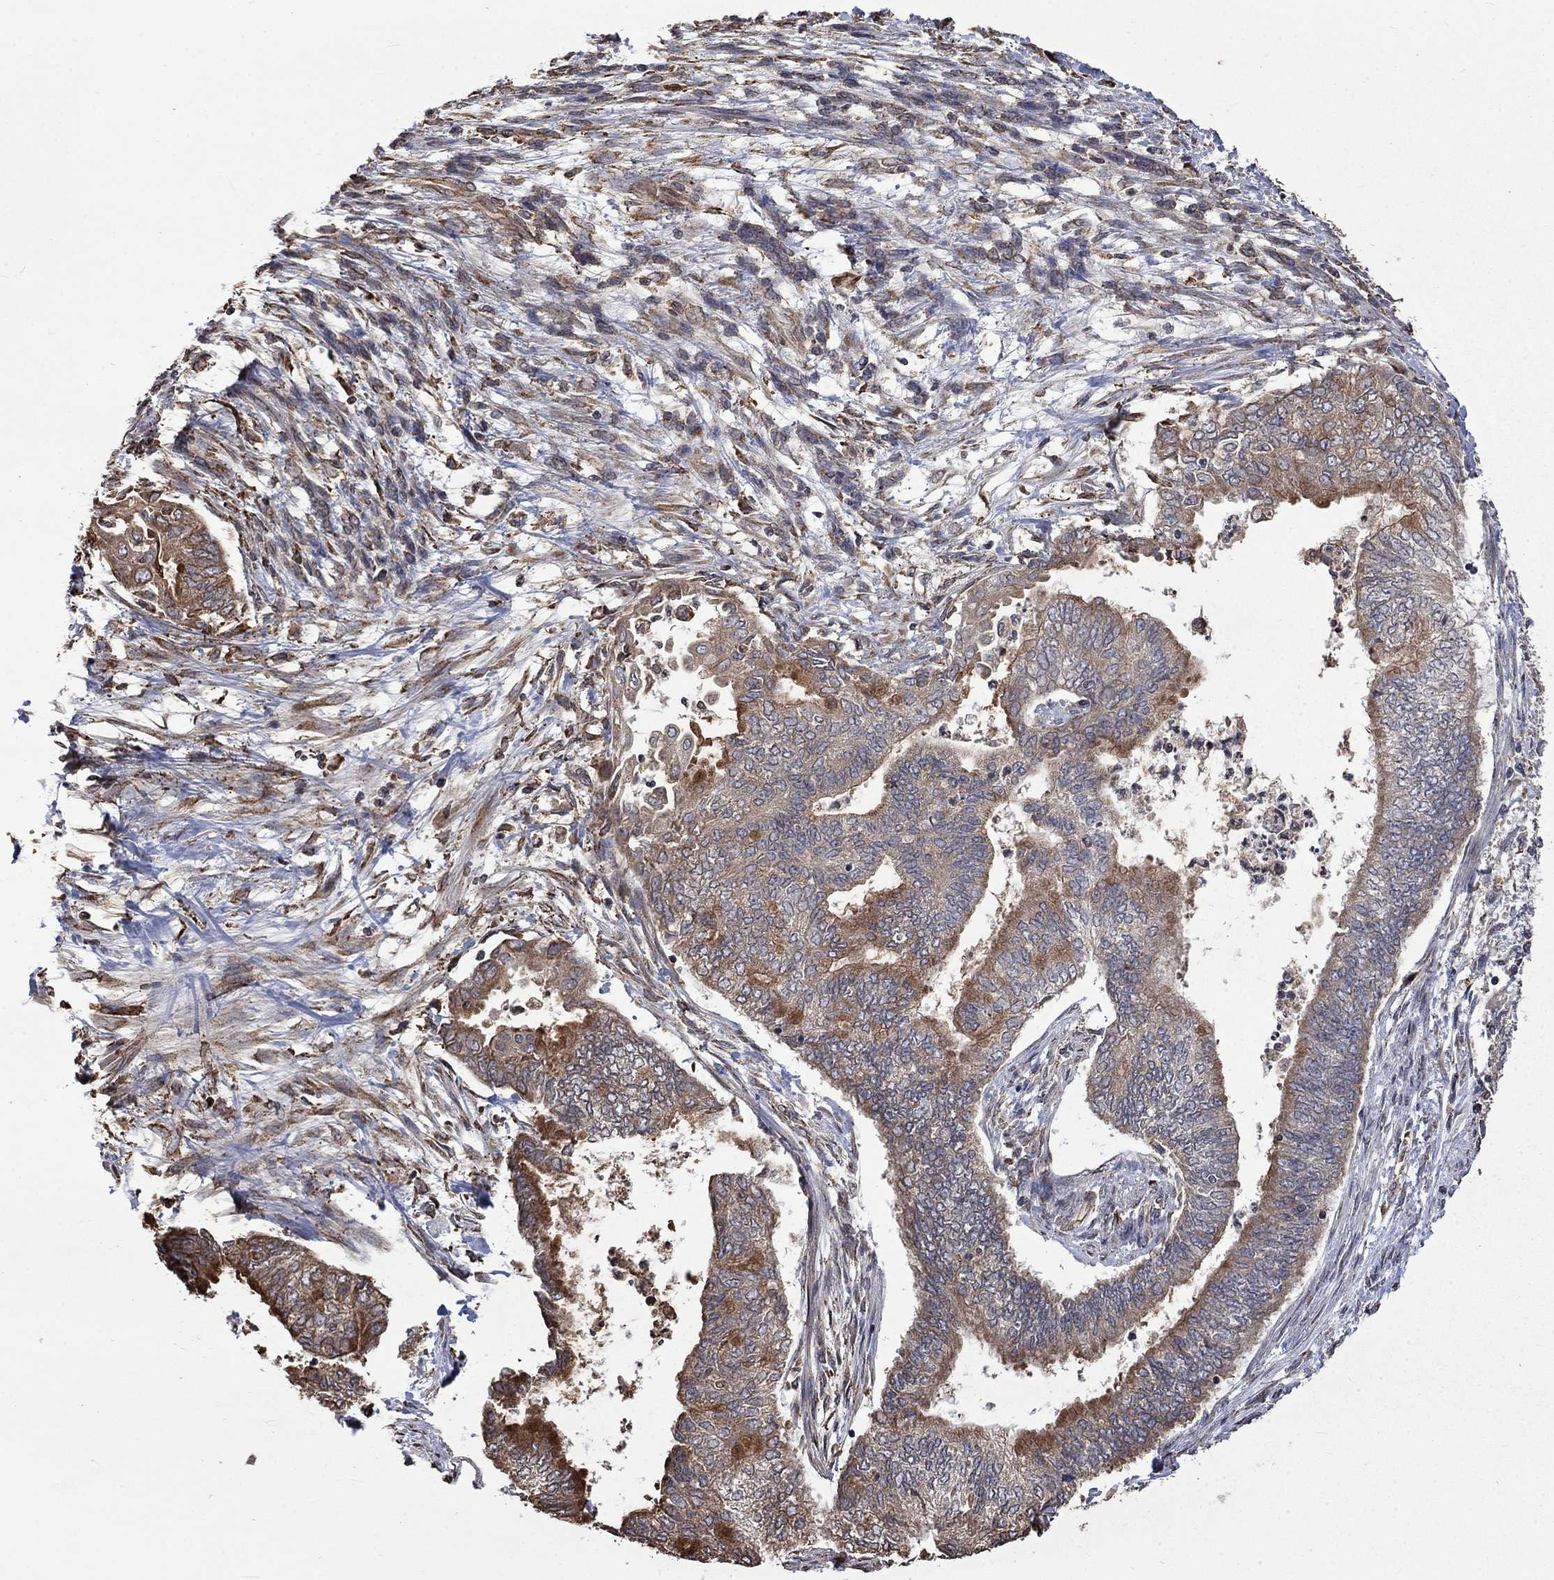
{"staining": {"intensity": "moderate", "quantity": "<25%", "location": "cytoplasmic/membranous"}, "tissue": "endometrial cancer", "cell_type": "Tumor cells", "image_type": "cancer", "snomed": [{"axis": "morphology", "description": "Adenocarcinoma, NOS"}, {"axis": "topography", "description": "Endometrium"}], "caption": "Immunohistochemistry (IHC) photomicrograph of neoplastic tissue: endometrial cancer stained using immunohistochemistry exhibits low levels of moderate protein expression localized specifically in the cytoplasmic/membranous of tumor cells, appearing as a cytoplasmic/membranous brown color.", "gene": "ESRRA", "patient": {"sex": "female", "age": 65}}